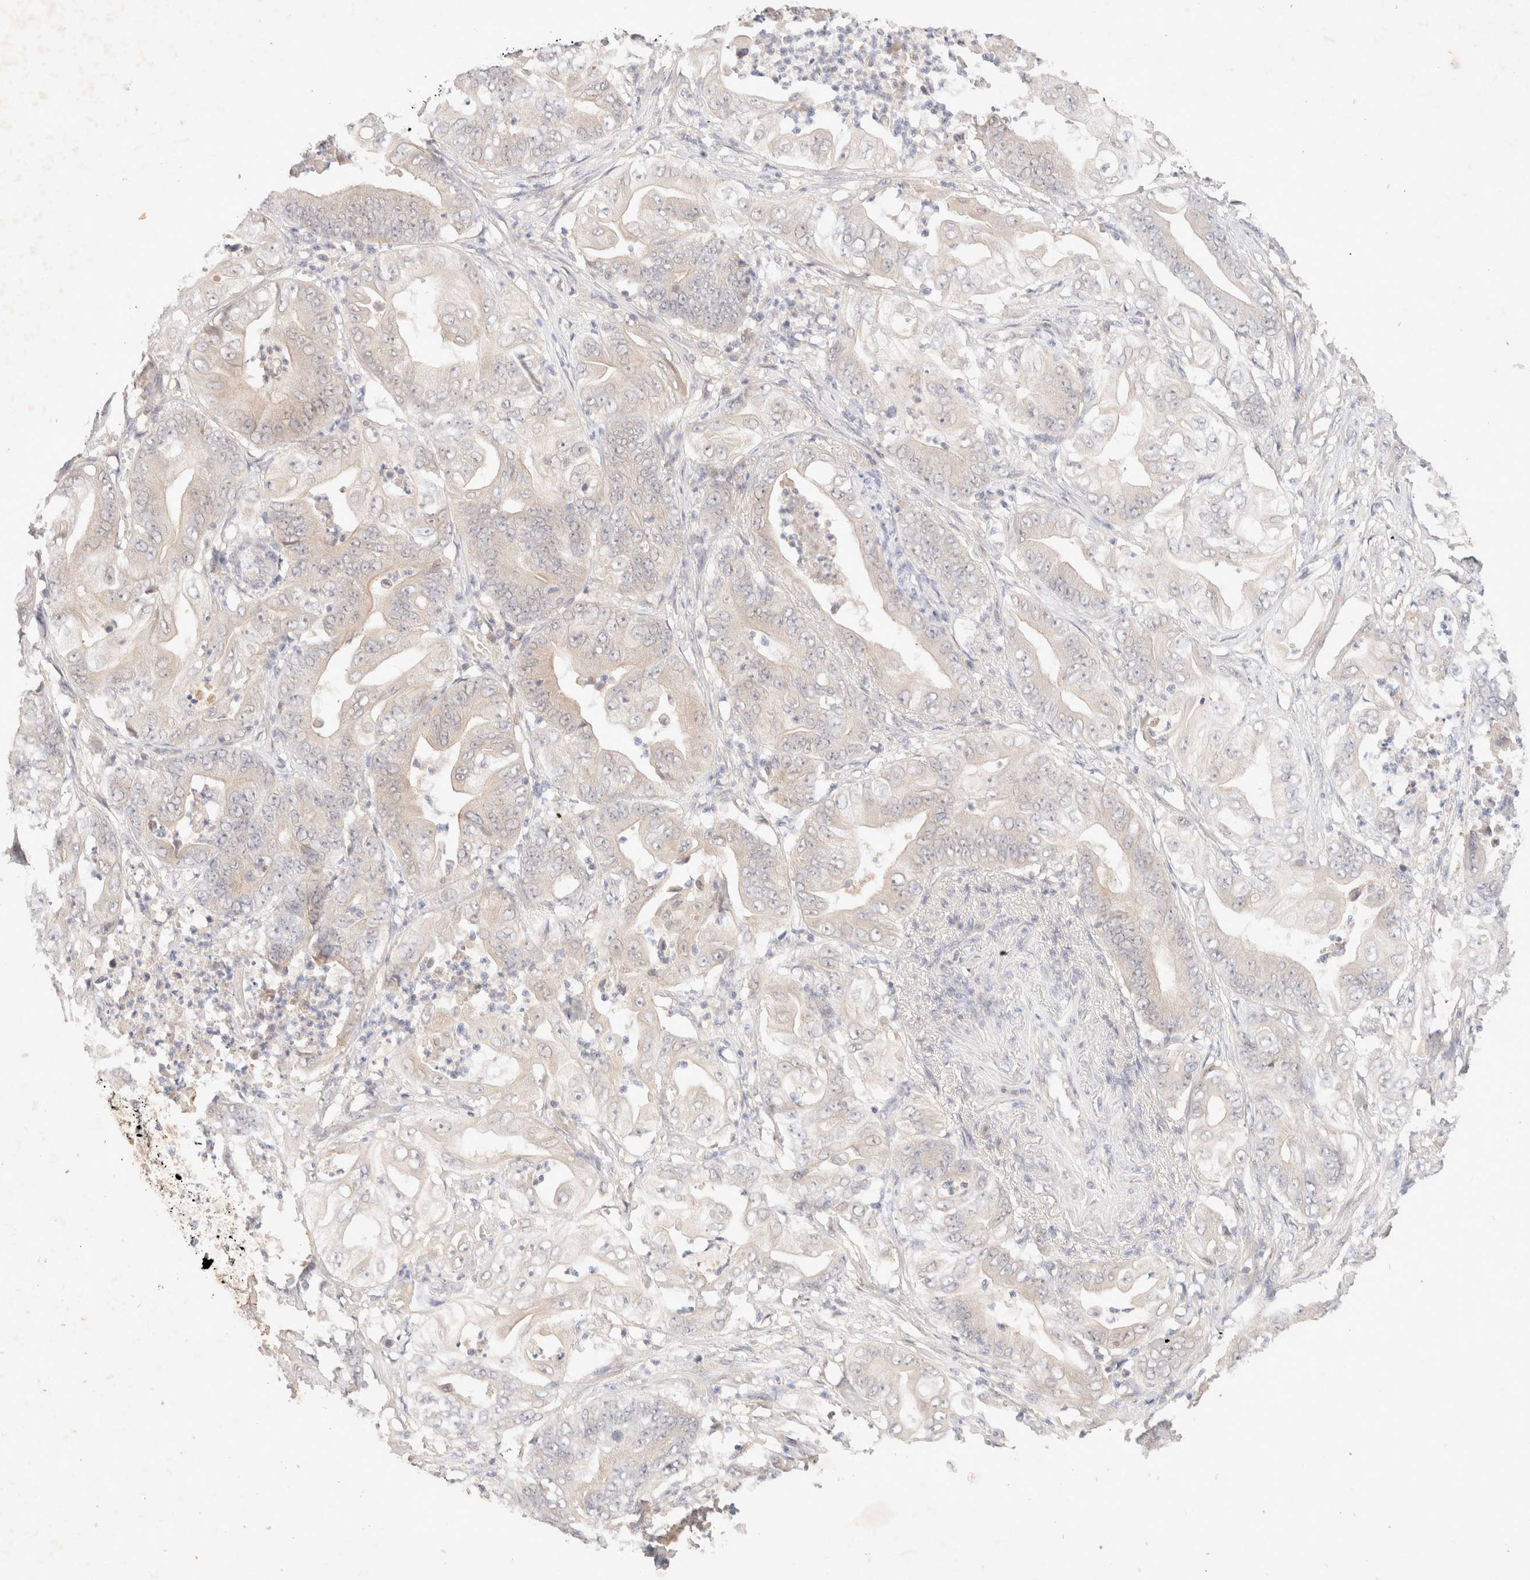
{"staining": {"intensity": "negative", "quantity": "none", "location": "none"}, "tissue": "stomach cancer", "cell_type": "Tumor cells", "image_type": "cancer", "snomed": [{"axis": "morphology", "description": "Adenocarcinoma, NOS"}, {"axis": "topography", "description": "Stomach"}], "caption": "Human stomach adenocarcinoma stained for a protein using immunohistochemistry exhibits no positivity in tumor cells.", "gene": "SARM1", "patient": {"sex": "female", "age": 73}}